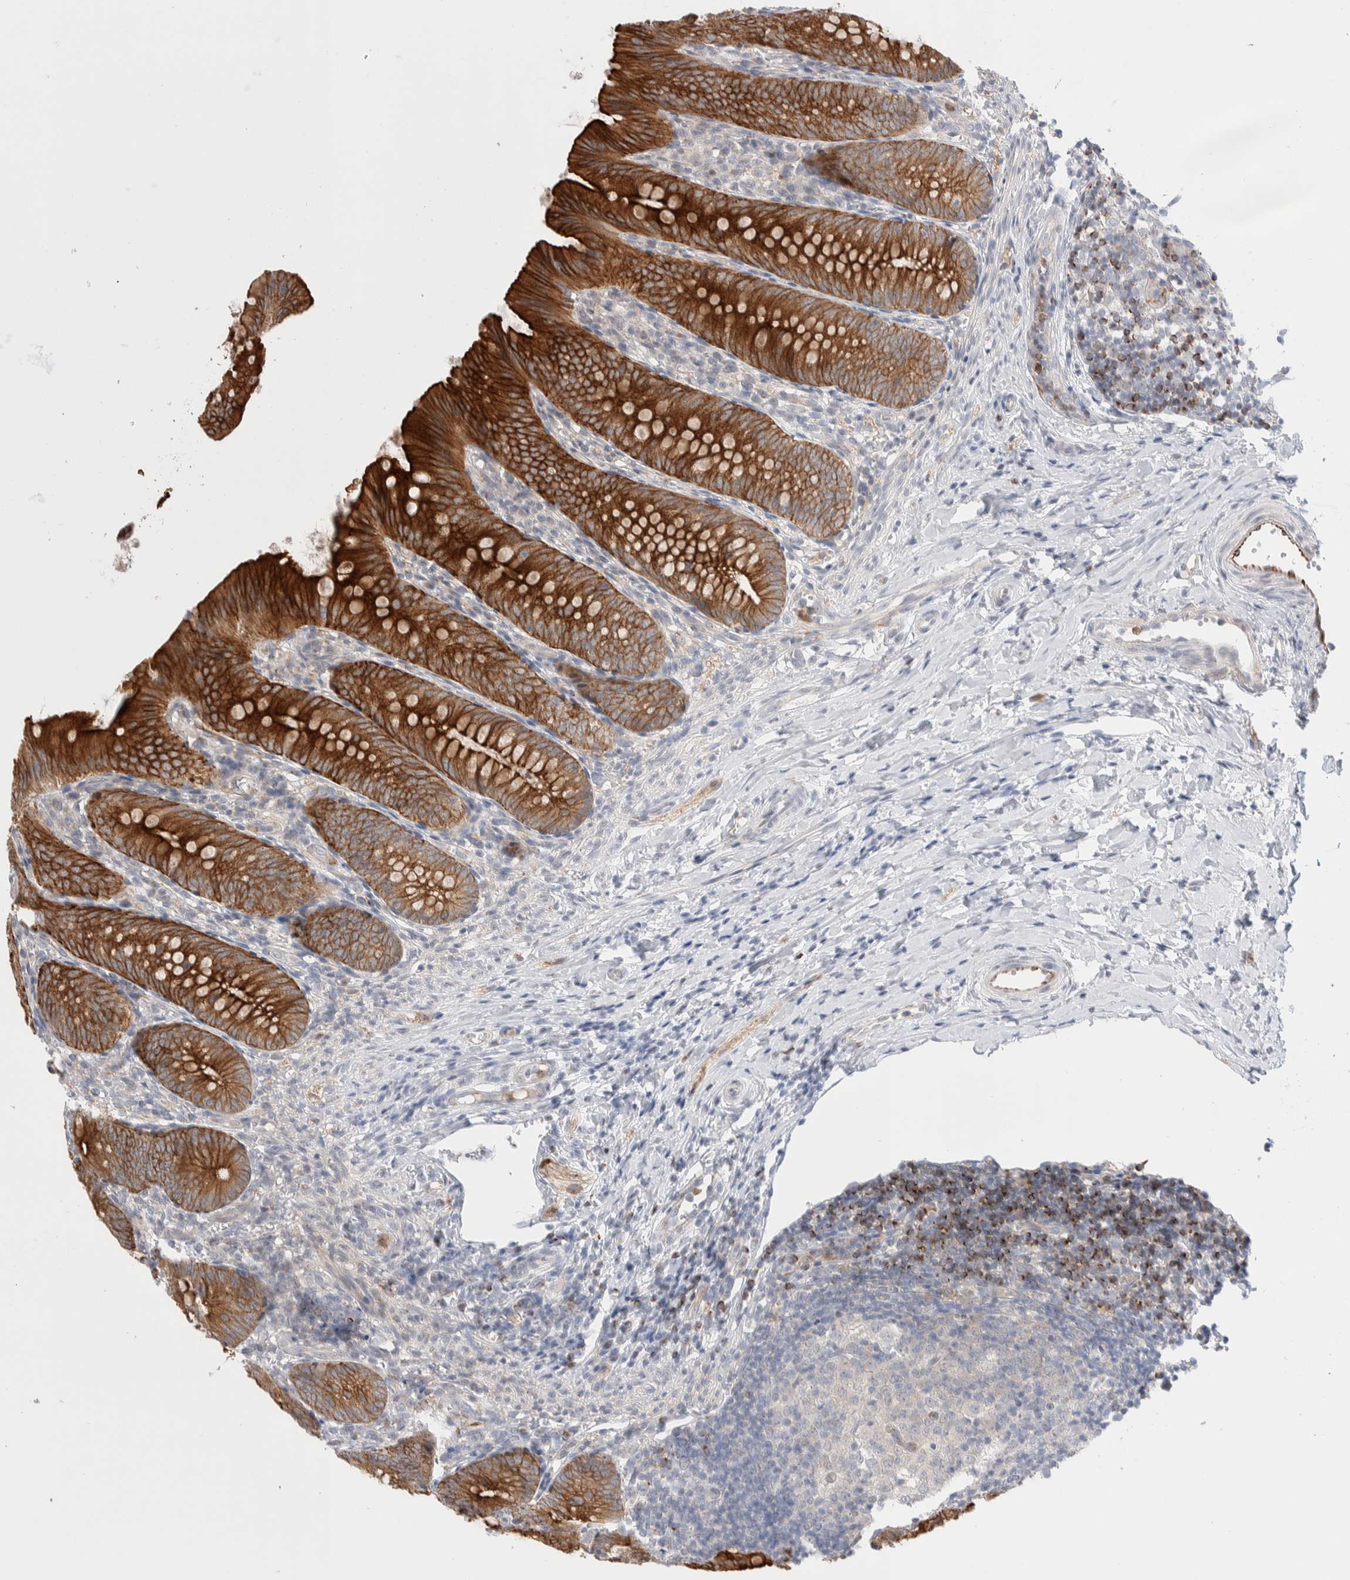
{"staining": {"intensity": "strong", "quantity": ">75%", "location": "cytoplasmic/membranous"}, "tissue": "appendix", "cell_type": "Glandular cells", "image_type": "normal", "snomed": [{"axis": "morphology", "description": "Normal tissue, NOS"}, {"axis": "topography", "description": "Appendix"}], "caption": "This histopathology image displays immunohistochemistry (IHC) staining of normal human appendix, with high strong cytoplasmic/membranous staining in about >75% of glandular cells.", "gene": "C1orf112", "patient": {"sex": "male", "age": 1}}